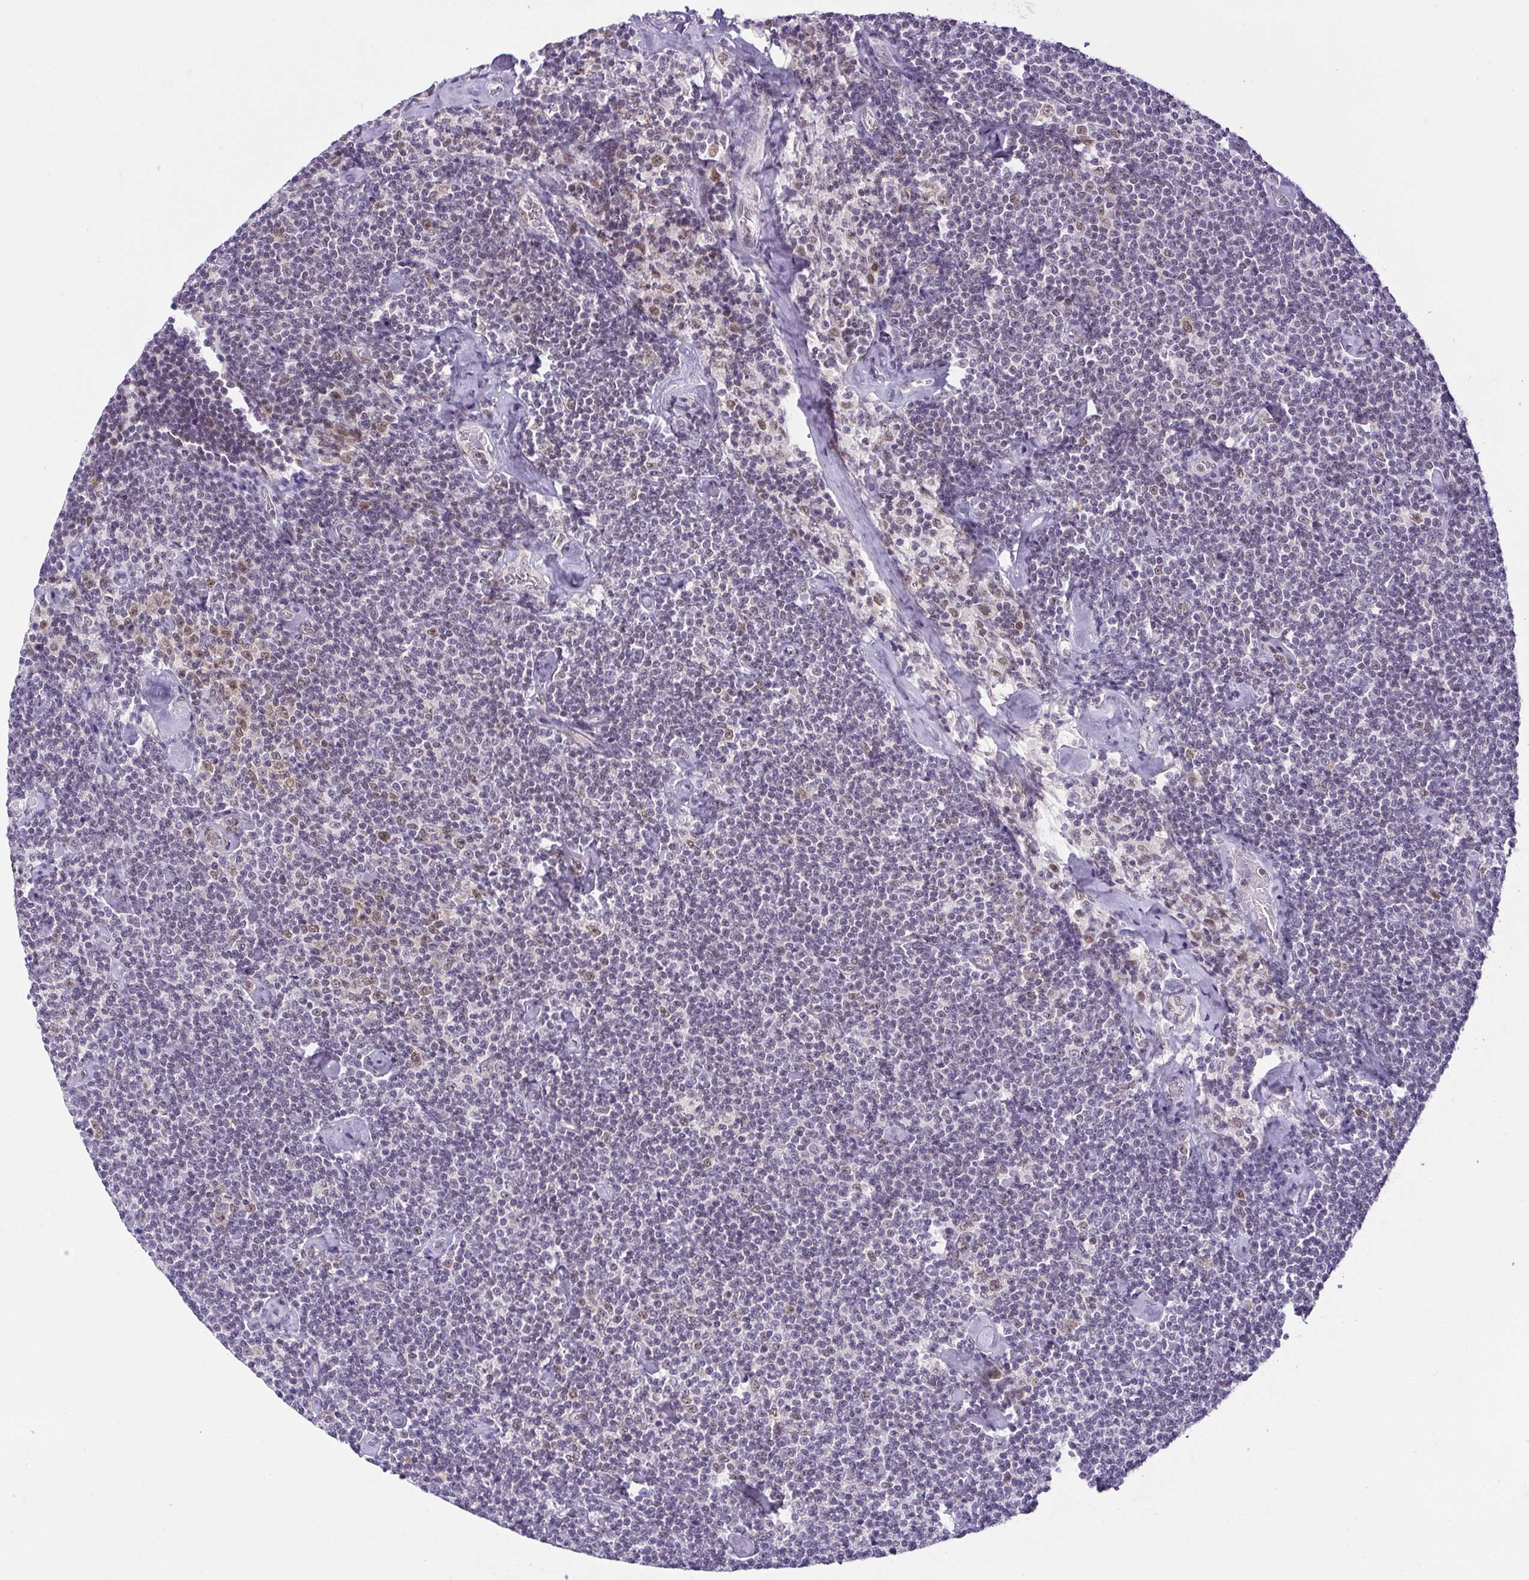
{"staining": {"intensity": "negative", "quantity": "none", "location": "none"}, "tissue": "lymphoma", "cell_type": "Tumor cells", "image_type": "cancer", "snomed": [{"axis": "morphology", "description": "Malignant lymphoma, non-Hodgkin's type, Low grade"}, {"axis": "topography", "description": "Lymph node"}], "caption": "A high-resolution histopathology image shows IHC staining of malignant lymphoma, non-Hodgkin's type (low-grade), which displays no significant expression in tumor cells.", "gene": "RBM3", "patient": {"sex": "male", "age": 81}}